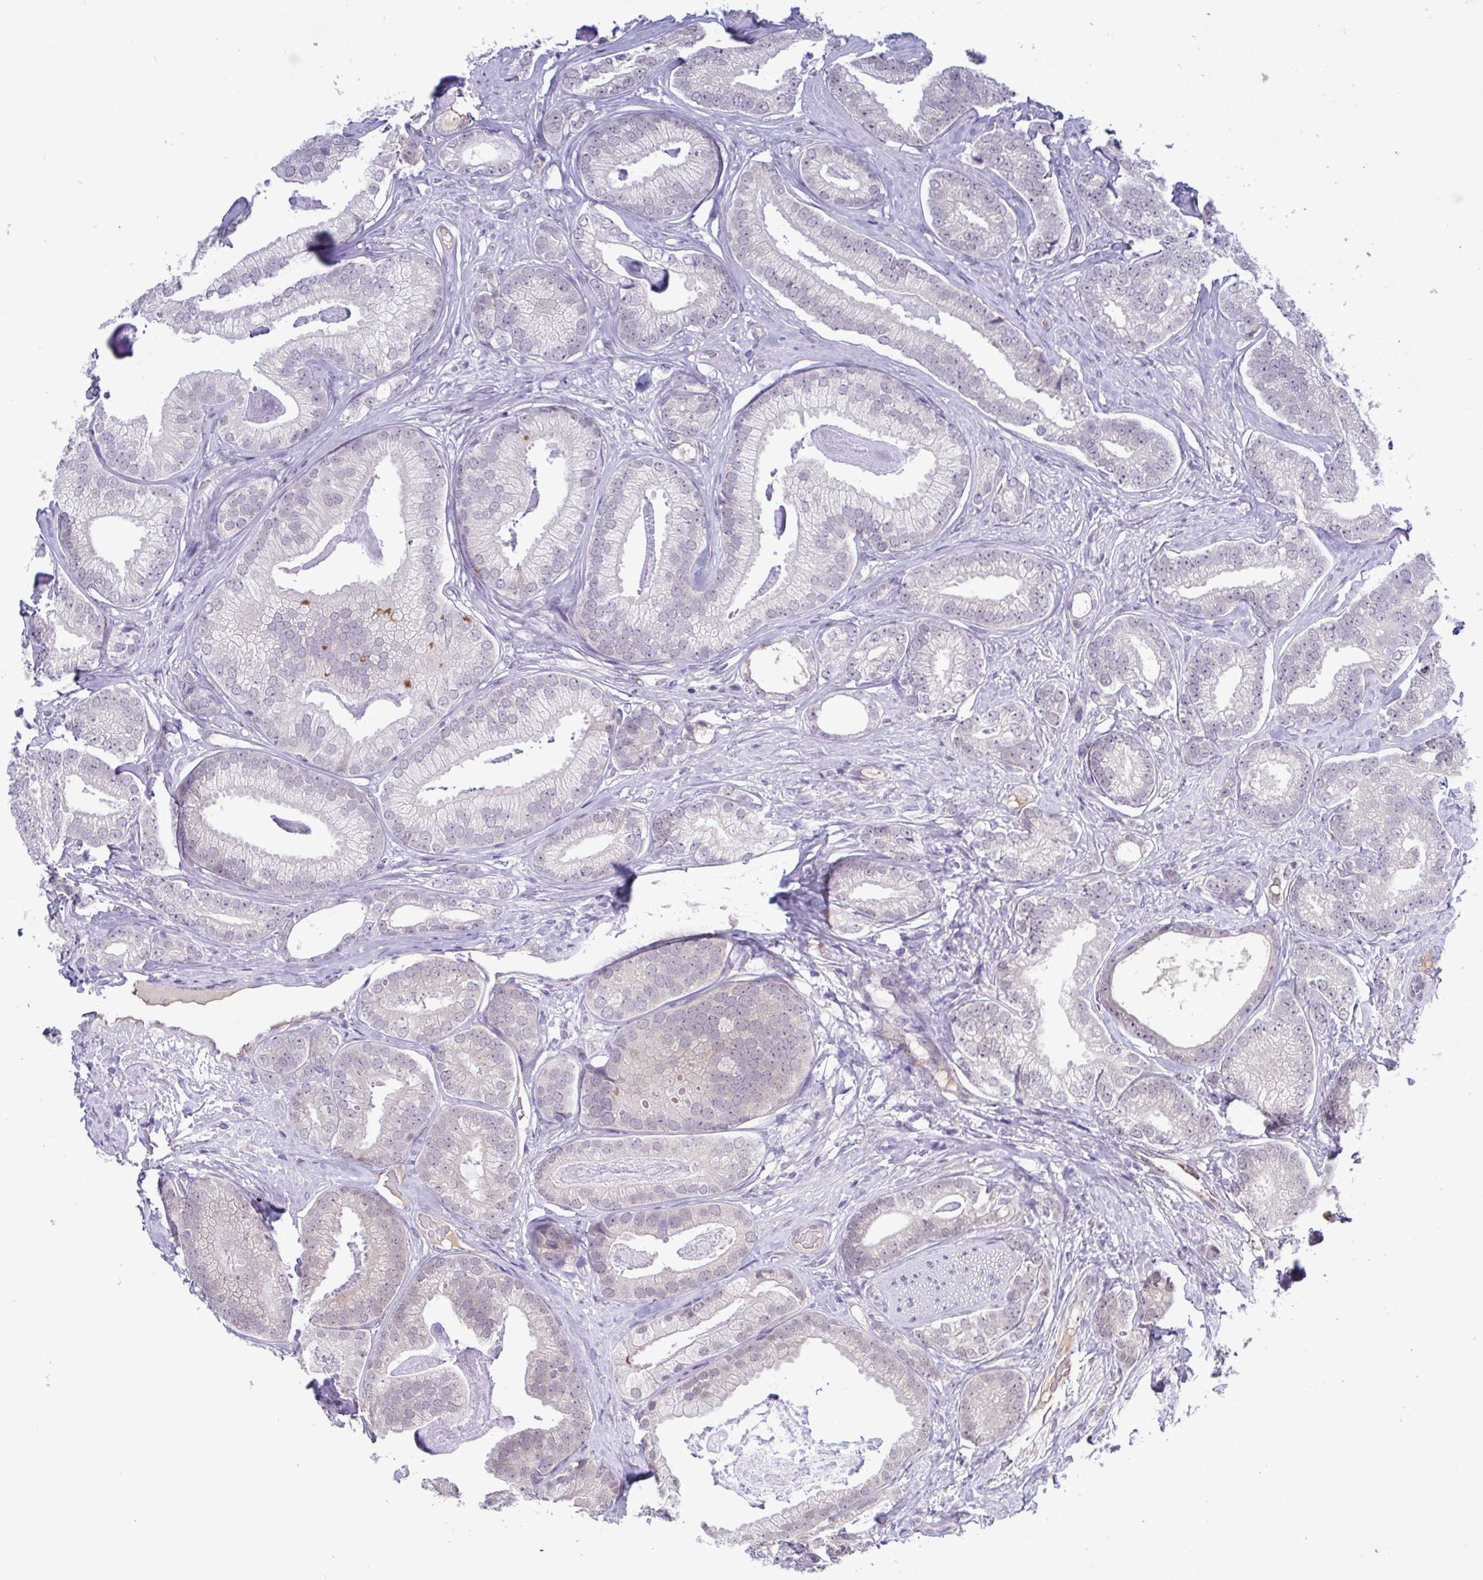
{"staining": {"intensity": "negative", "quantity": "none", "location": "none"}, "tissue": "prostate cancer", "cell_type": "Tumor cells", "image_type": "cancer", "snomed": [{"axis": "morphology", "description": "Adenocarcinoma, Low grade"}, {"axis": "topography", "description": "Prostate"}], "caption": "Tumor cells show no significant positivity in adenocarcinoma (low-grade) (prostate).", "gene": "C9orf64", "patient": {"sex": "male", "age": 63}}